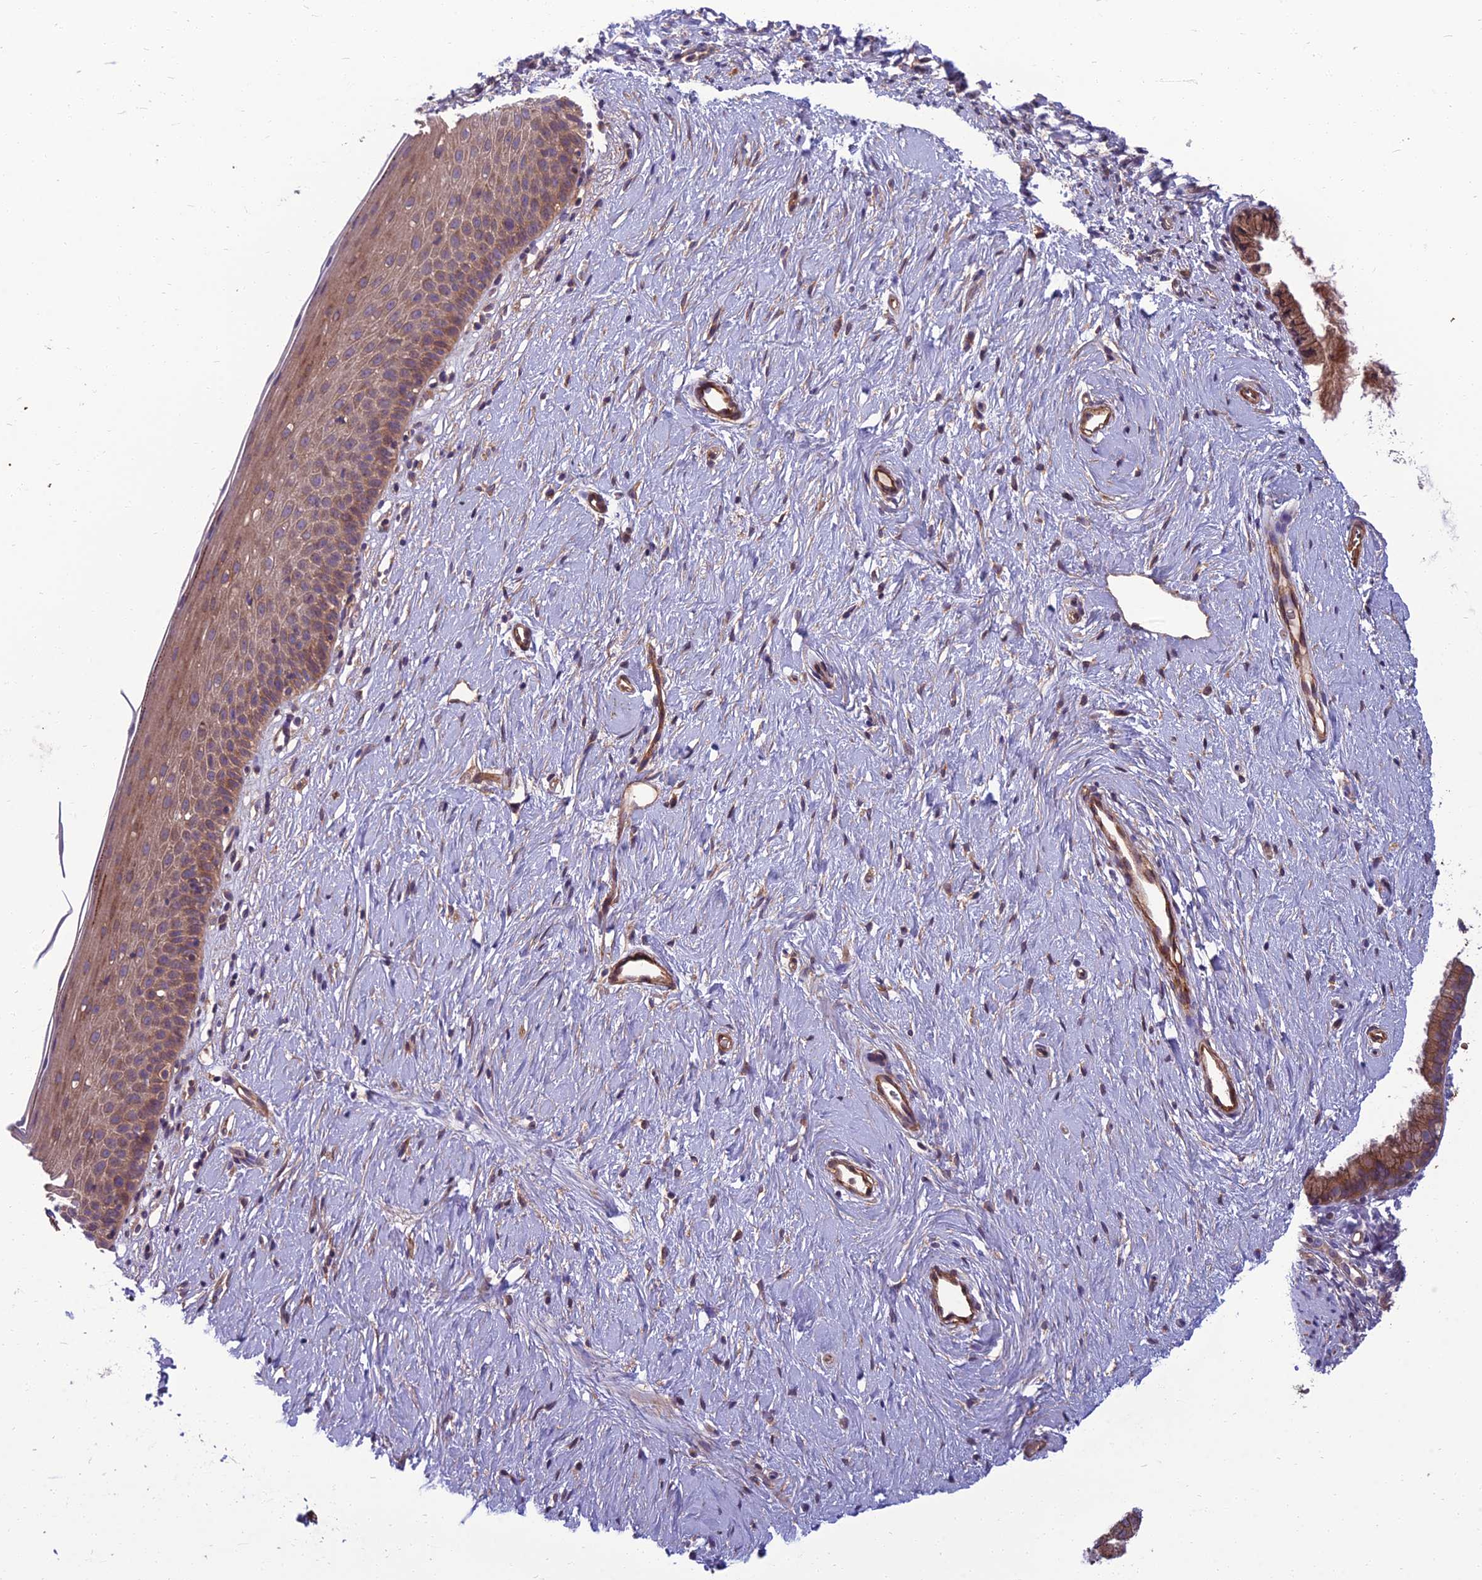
{"staining": {"intensity": "moderate", "quantity": ">75%", "location": "cytoplasmic/membranous"}, "tissue": "cervix", "cell_type": "Glandular cells", "image_type": "normal", "snomed": [{"axis": "morphology", "description": "Normal tissue, NOS"}, {"axis": "topography", "description": "Cervix"}], "caption": "About >75% of glandular cells in benign cervix demonstrate moderate cytoplasmic/membranous protein positivity as visualized by brown immunohistochemical staining.", "gene": "WDR24", "patient": {"sex": "female", "age": 57}}